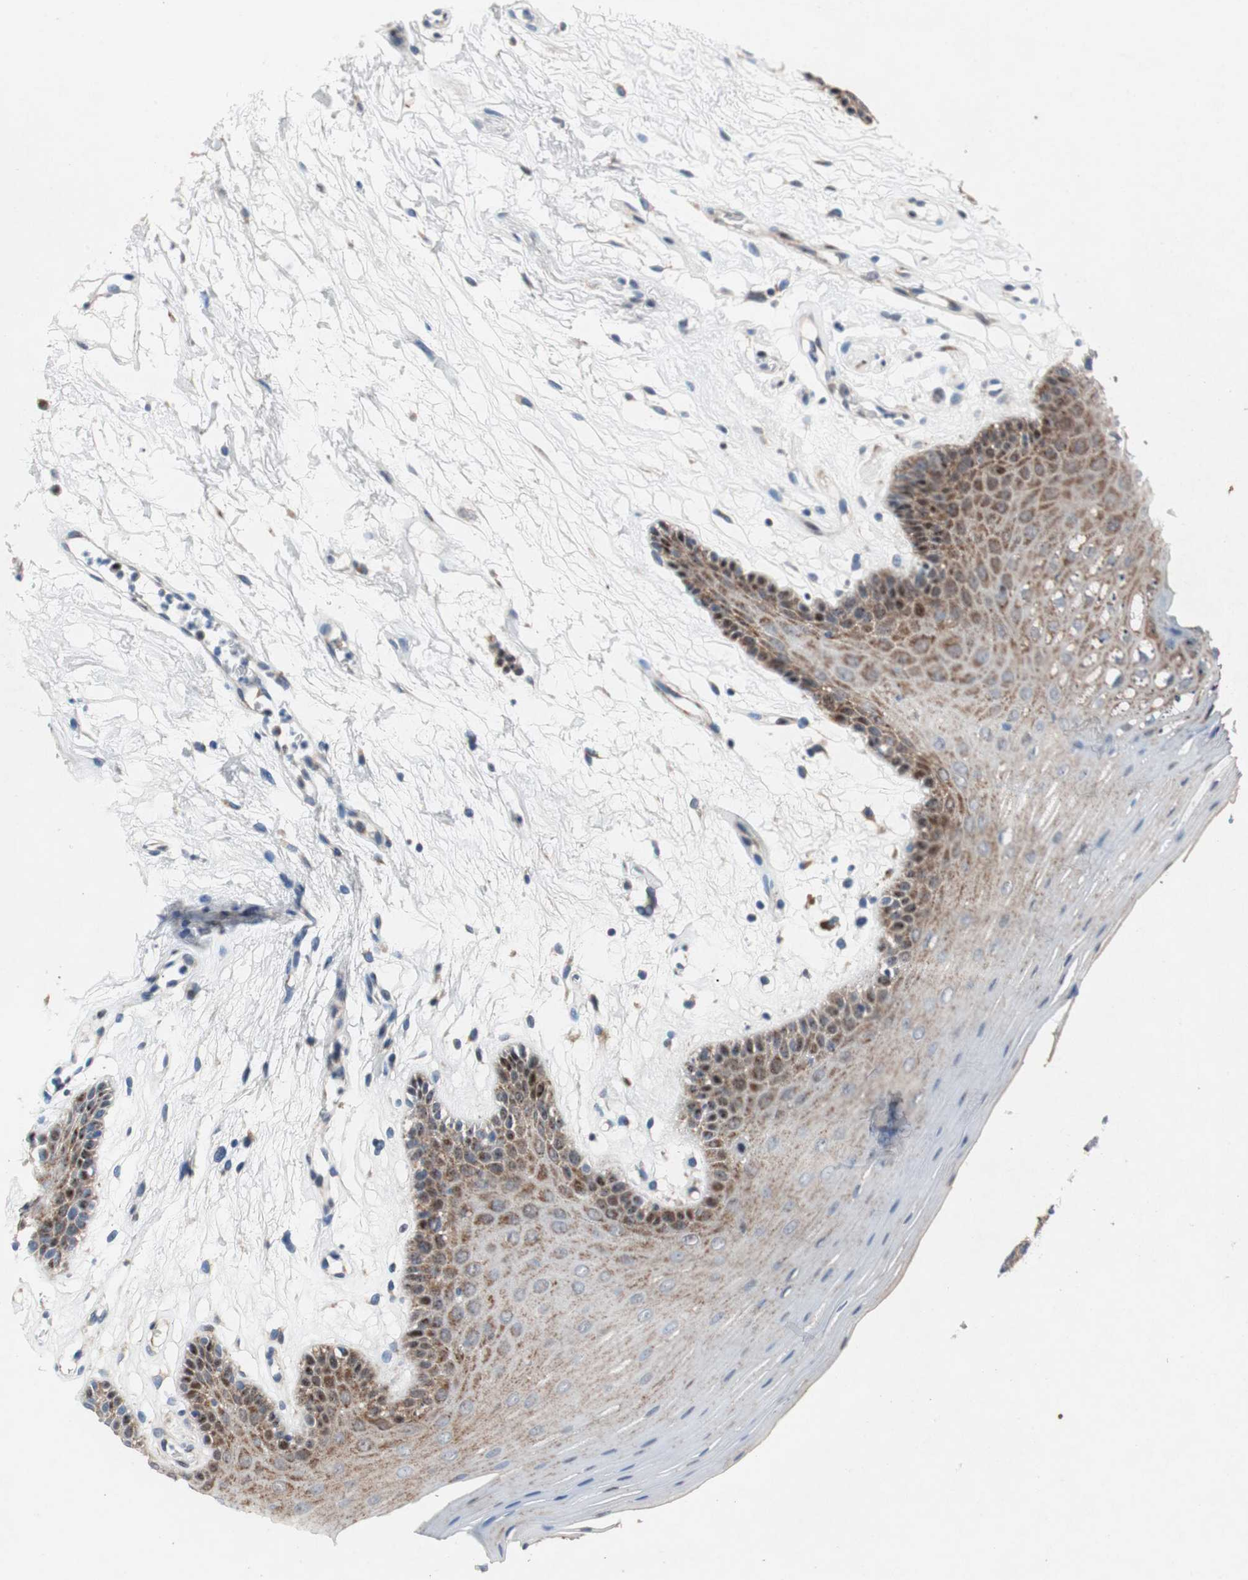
{"staining": {"intensity": "moderate", "quantity": ">75%", "location": "cytoplasmic/membranous,nuclear"}, "tissue": "oral mucosa", "cell_type": "Squamous epithelial cells", "image_type": "normal", "snomed": [{"axis": "morphology", "description": "Normal tissue, NOS"}, {"axis": "morphology", "description": "Squamous cell carcinoma, NOS"}, {"axis": "topography", "description": "Skeletal muscle"}, {"axis": "topography", "description": "Oral tissue"}, {"axis": "topography", "description": "Head-Neck"}], "caption": "Immunohistochemistry of normal oral mucosa displays medium levels of moderate cytoplasmic/membranous,nuclear staining in approximately >75% of squamous epithelial cells.", "gene": "RPL35", "patient": {"sex": "male", "age": 71}}